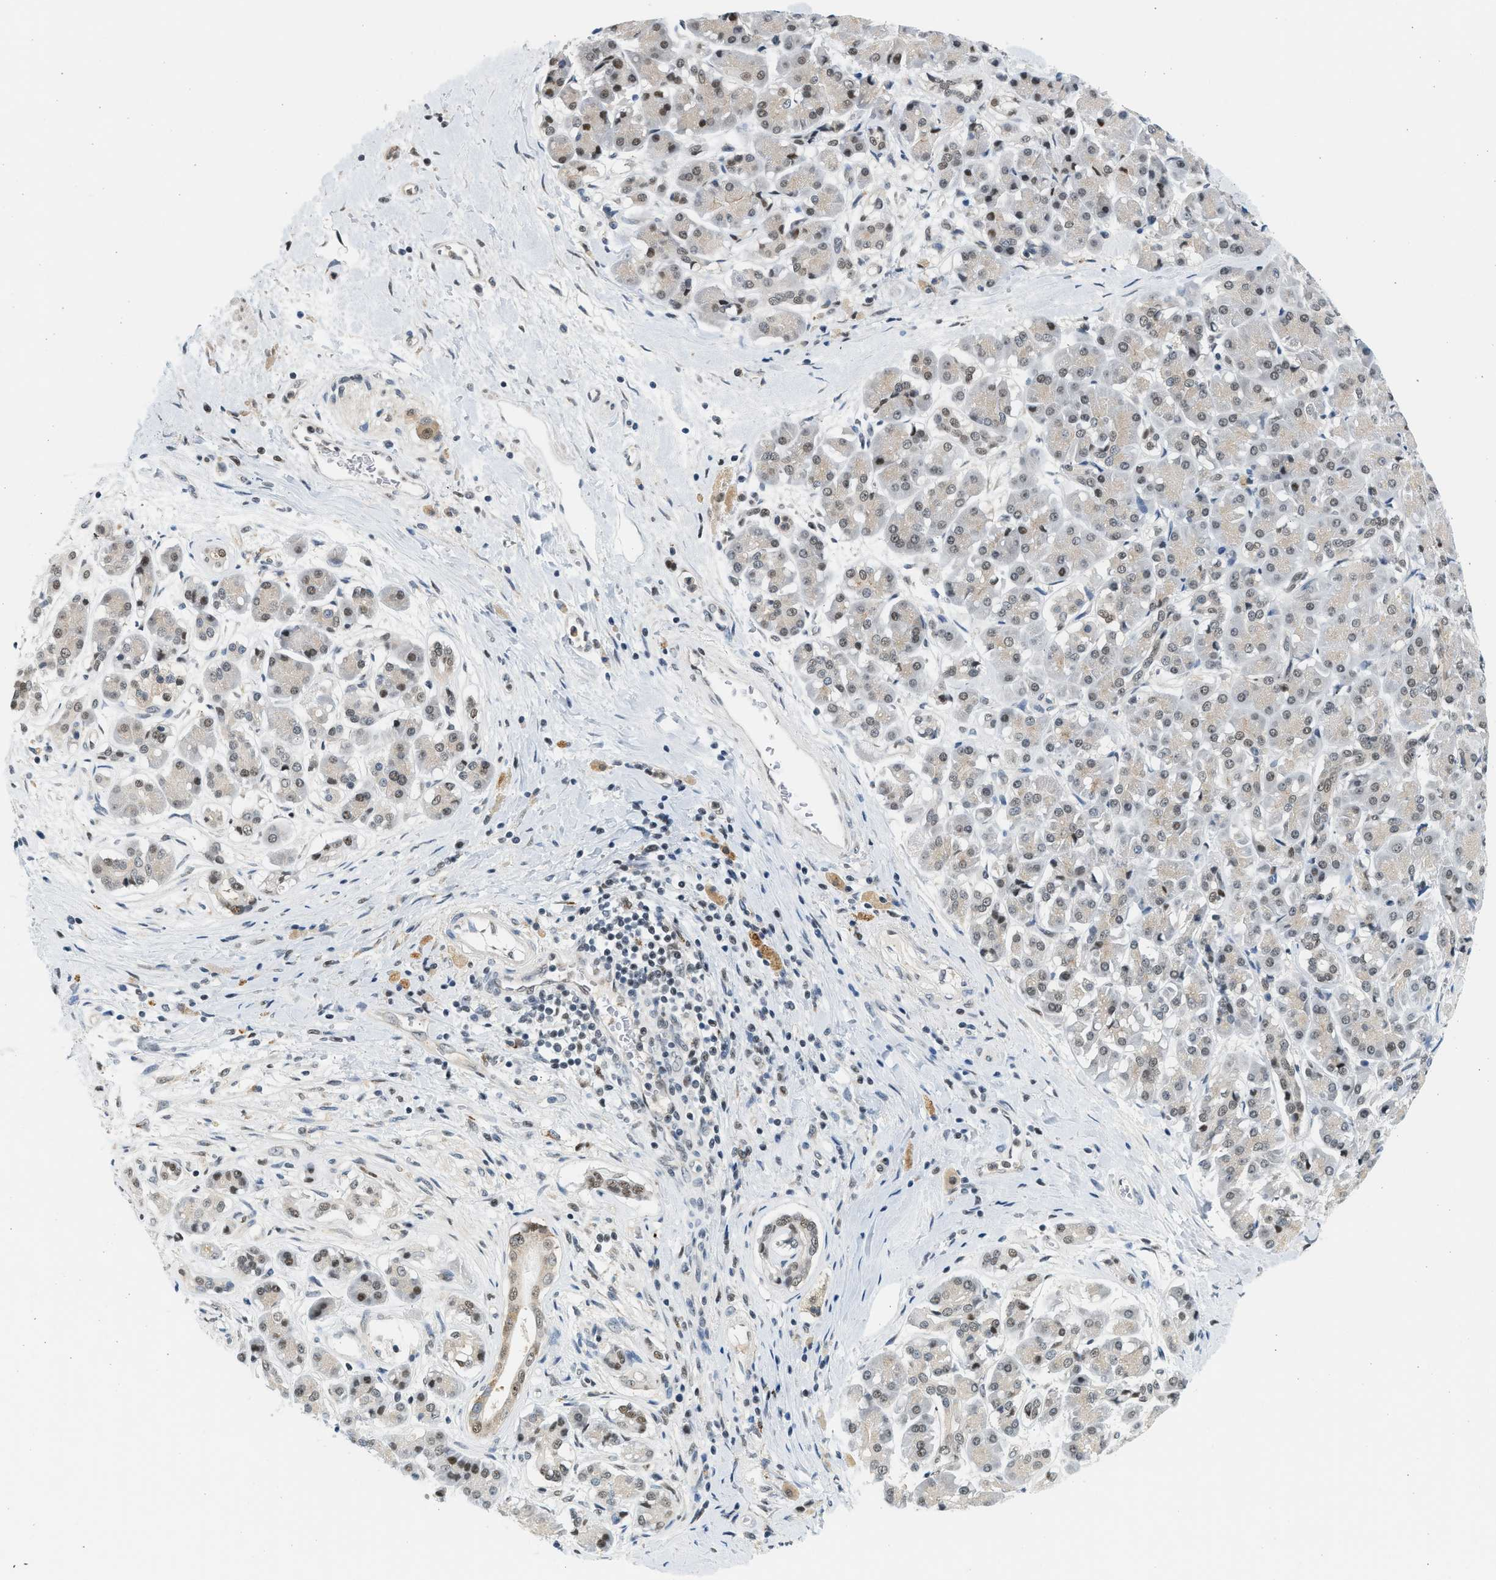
{"staining": {"intensity": "weak", "quantity": "25%-75%", "location": "nuclear"}, "tissue": "pancreatic cancer", "cell_type": "Tumor cells", "image_type": "cancer", "snomed": [{"axis": "morphology", "description": "Adenocarcinoma, NOS"}, {"axis": "topography", "description": "Pancreas"}], "caption": "DAB immunohistochemical staining of human adenocarcinoma (pancreatic) shows weak nuclear protein positivity in approximately 25%-75% of tumor cells.", "gene": "HIPK1", "patient": {"sex": "male", "age": 55}}